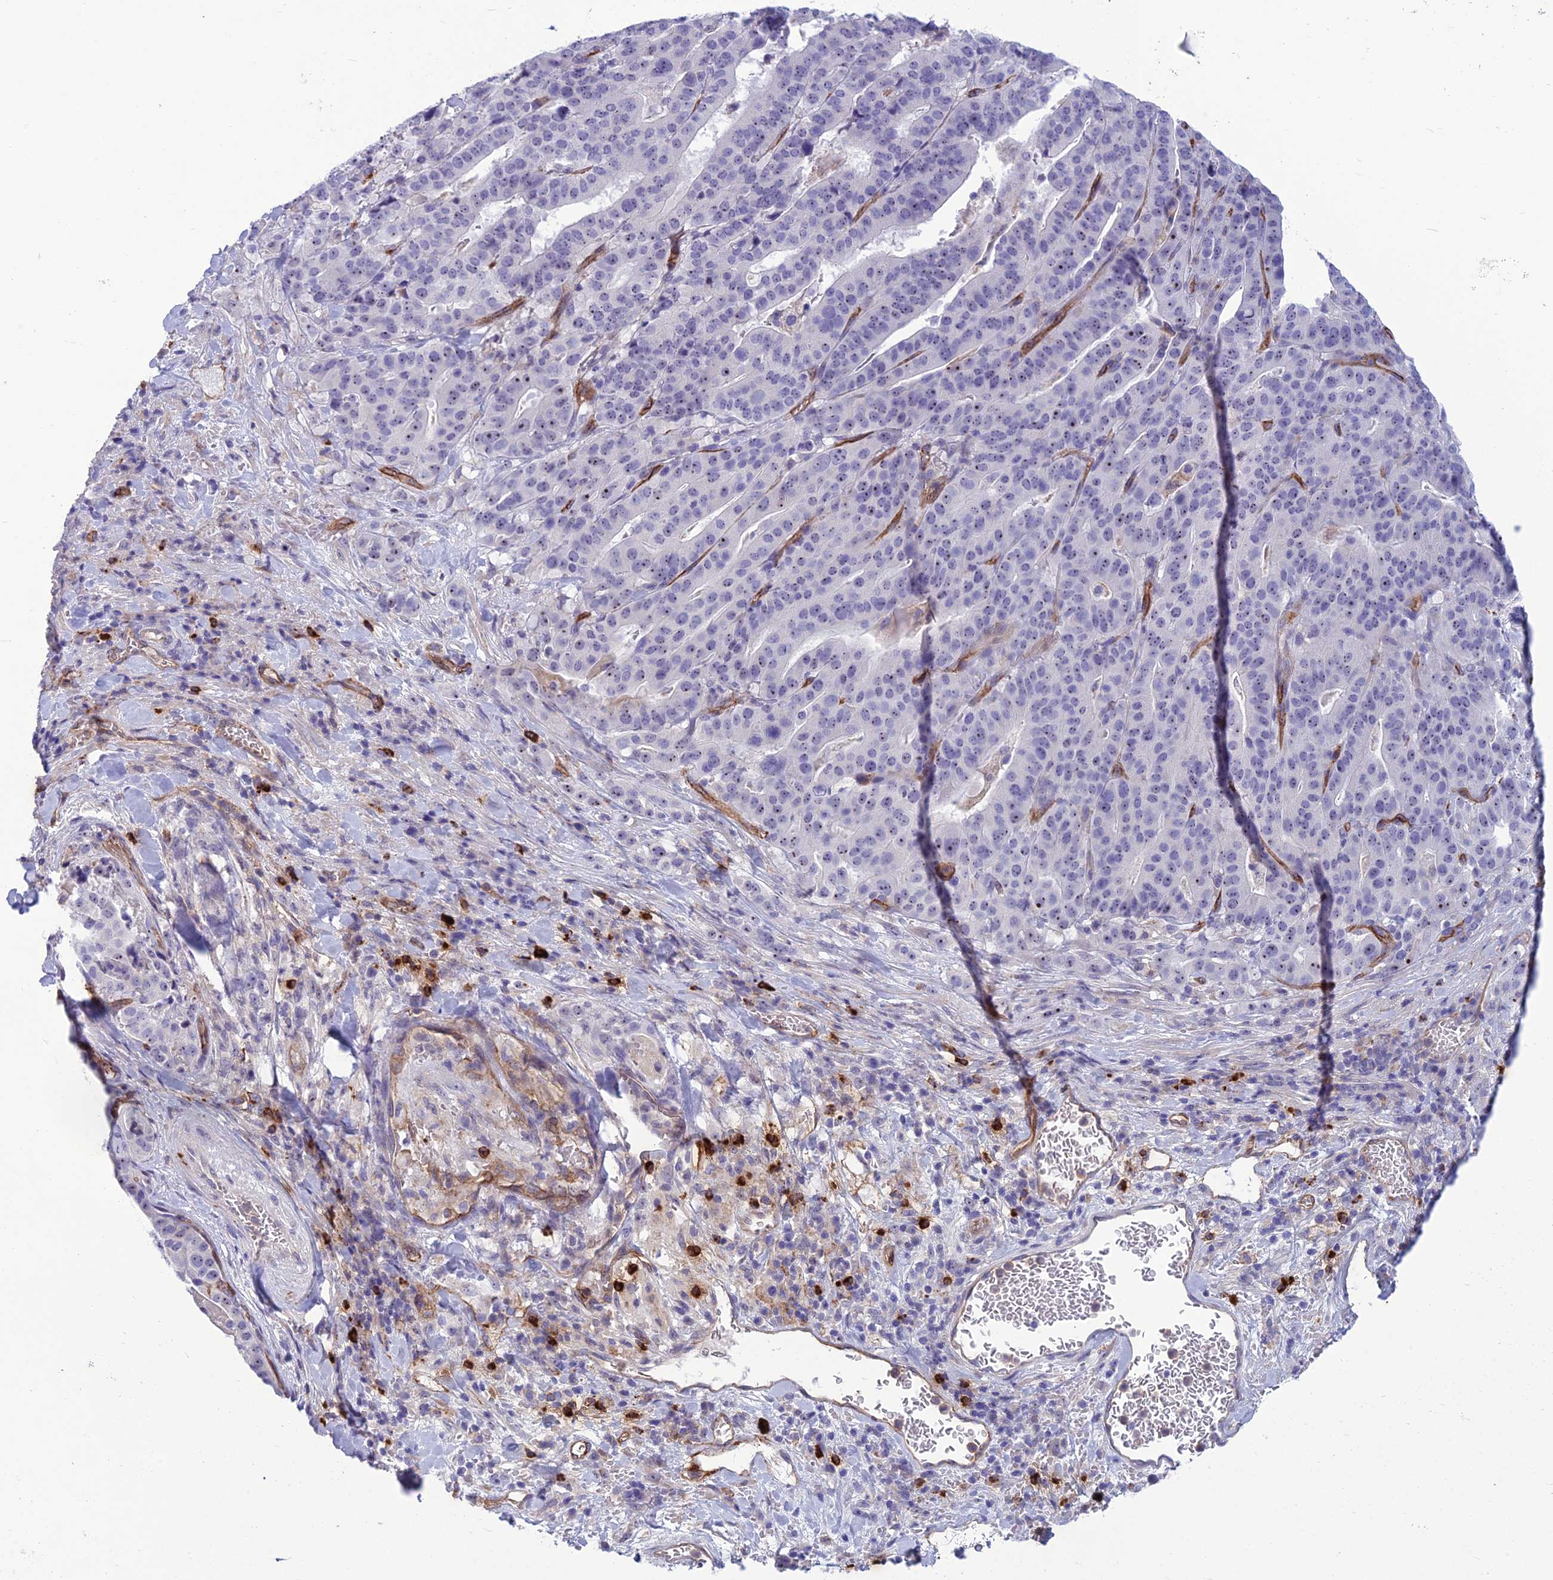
{"staining": {"intensity": "weak", "quantity": ">75%", "location": "nuclear"}, "tissue": "stomach cancer", "cell_type": "Tumor cells", "image_type": "cancer", "snomed": [{"axis": "morphology", "description": "Adenocarcinoma, NOS"}, {"axis": "topography", "description": "Stomach"}], "caption": "Weak nuclear expression is identified in approximately >75% of tumor cells in adenocarcinoma (stomach). (DAB (3,3'-diaminobenzidine) = brown stain, brightfield microscopy at high magnification).", "gene": "BBS7", "patient": {"sex": "male", "age": 48}}